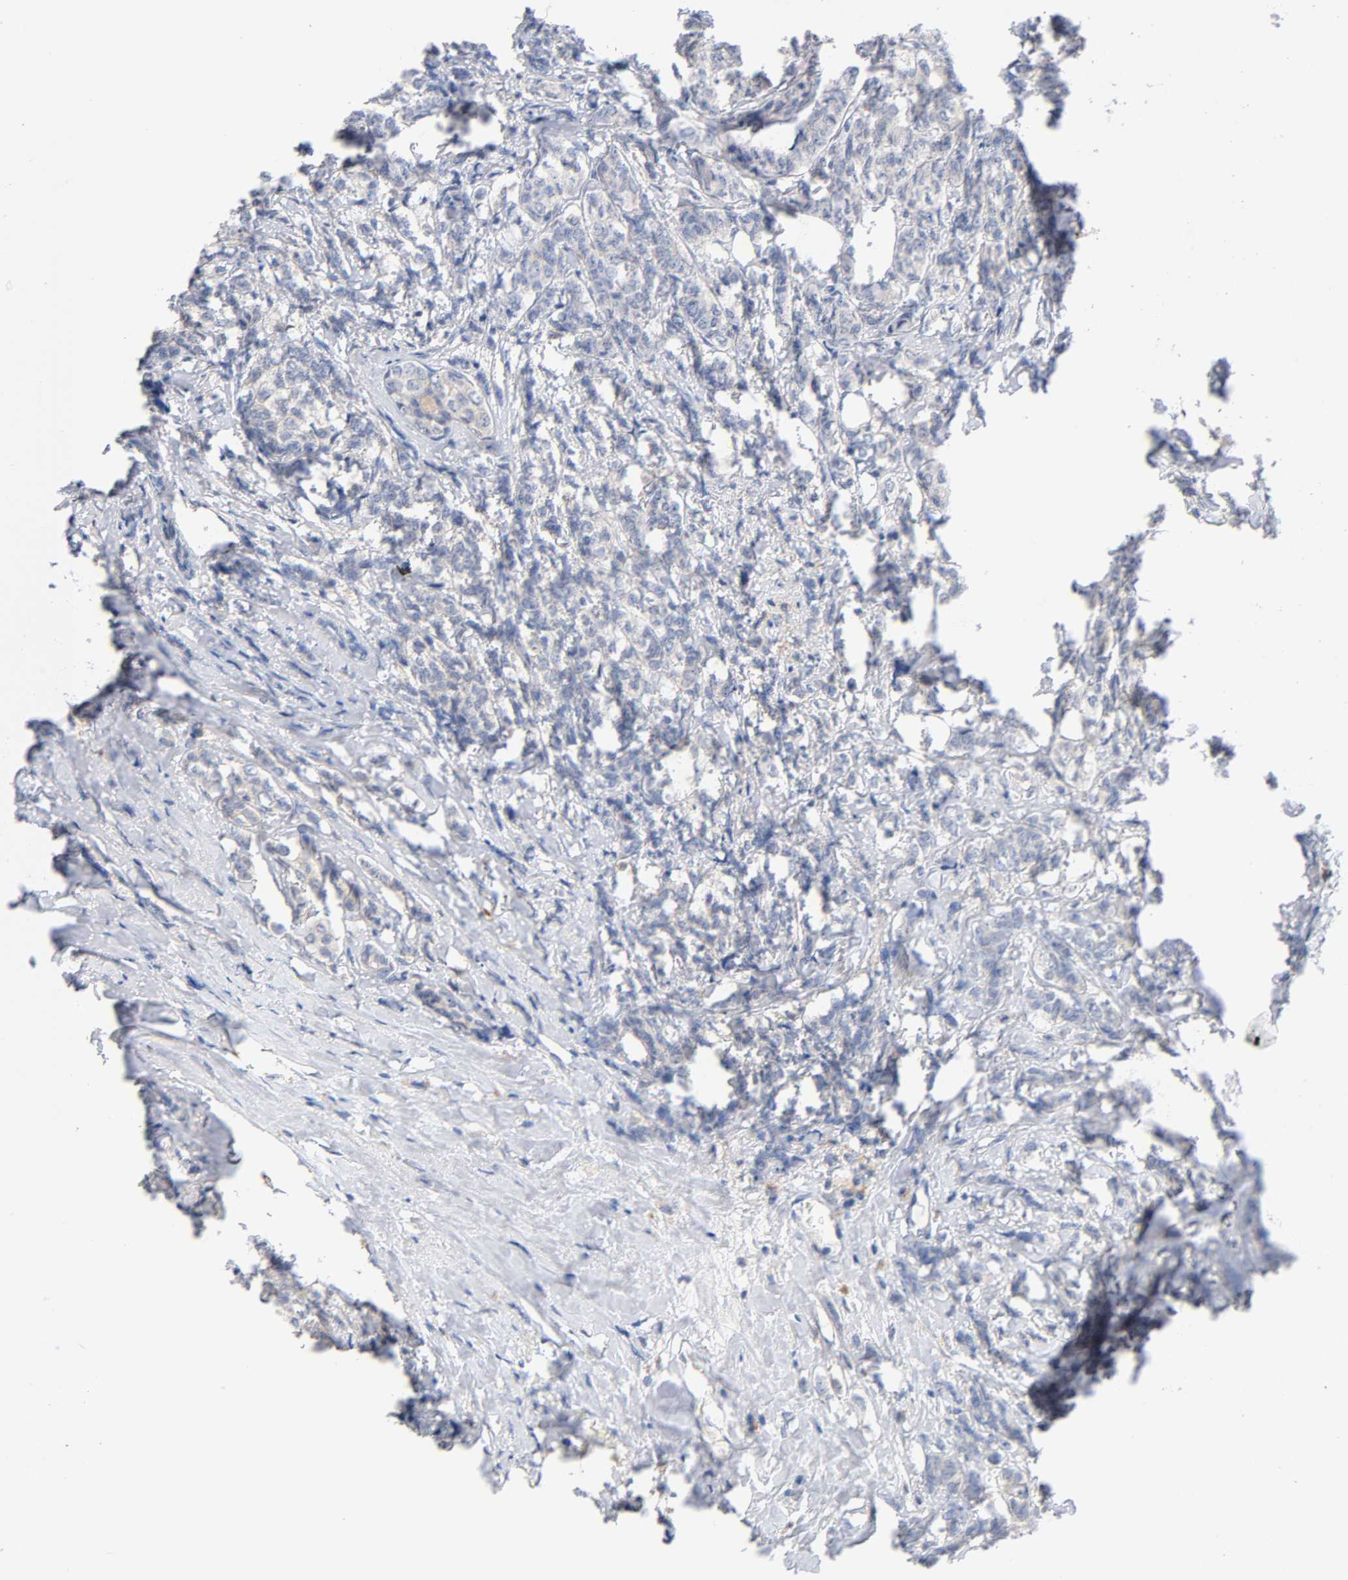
{"staining": {"intensity": "negative", "quantity": "none", "location": "none"}, "tissue": "breast cancer", "cell_type": "Tumor cells", "image_type": "cancer", "snomed": [{"axis": "morphology", "description": "Lobular carcinoma"}, {"axis": "topography", "description": "Breast"}], "caption": "IHC photomicrograph of breast cancer (lobular carcinoma) stained for a protein (brown), which reveals no staining in tumor cells.", "gene": "MALT1", "patient": {"sex": "female", "age": 60}}